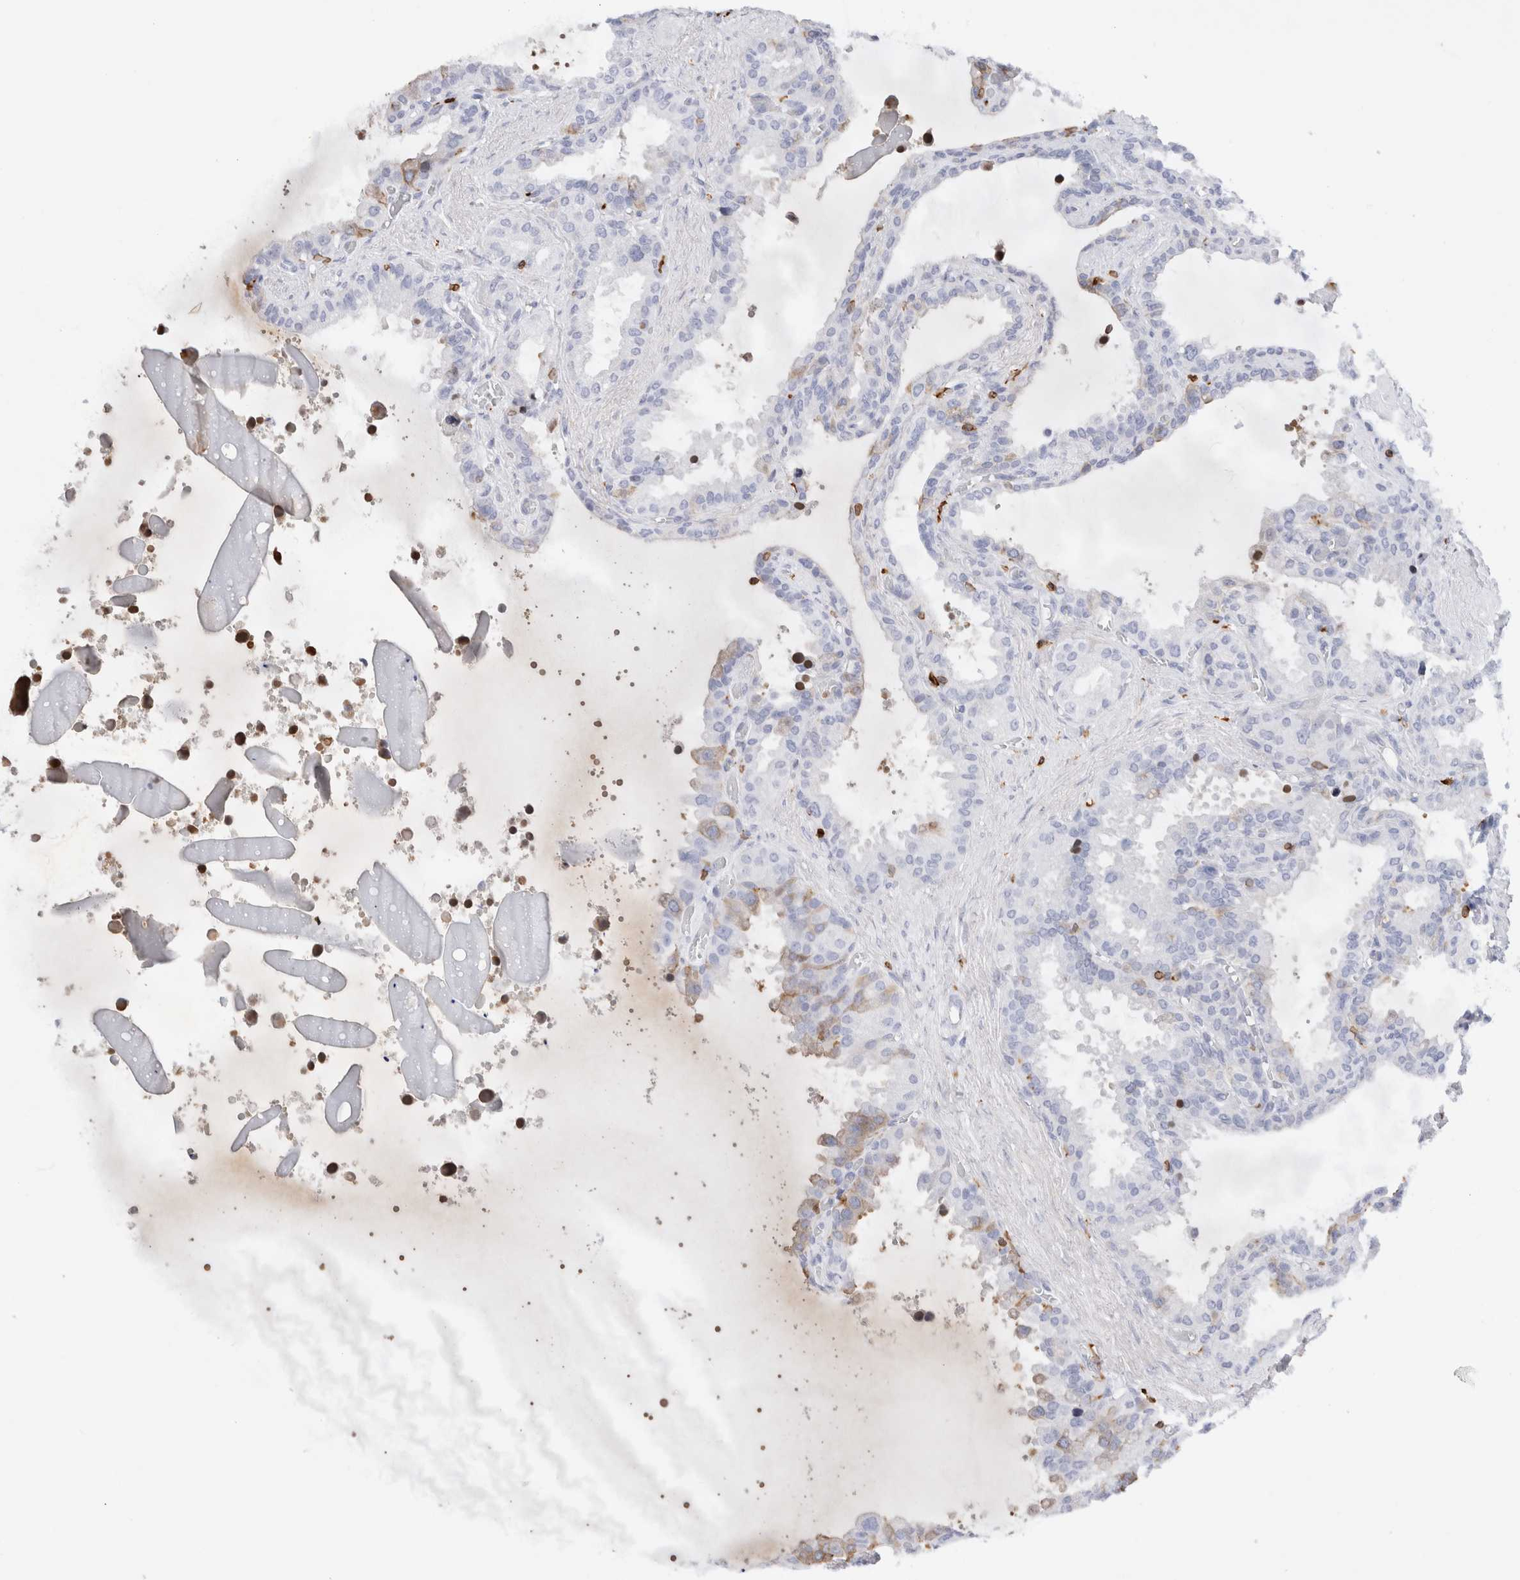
{"staining": {"intensity": "negative", "quantity": "none", "location": "none"}, "tissue": "seminal vesicle", "cell_type": "Glandular cells", "image_type": "normal", "snomed": [{"axis": "morphology", "description": "Normal tissue, NOS"}, {"axis": "topography", "description": "Seminal veicle"}], "caption": "IHC of unremarkable seminal vesicle displays no expression in glandular cells.", "gene": "ALOX5AP", "patient": {"sex": "male", "age": 46}}